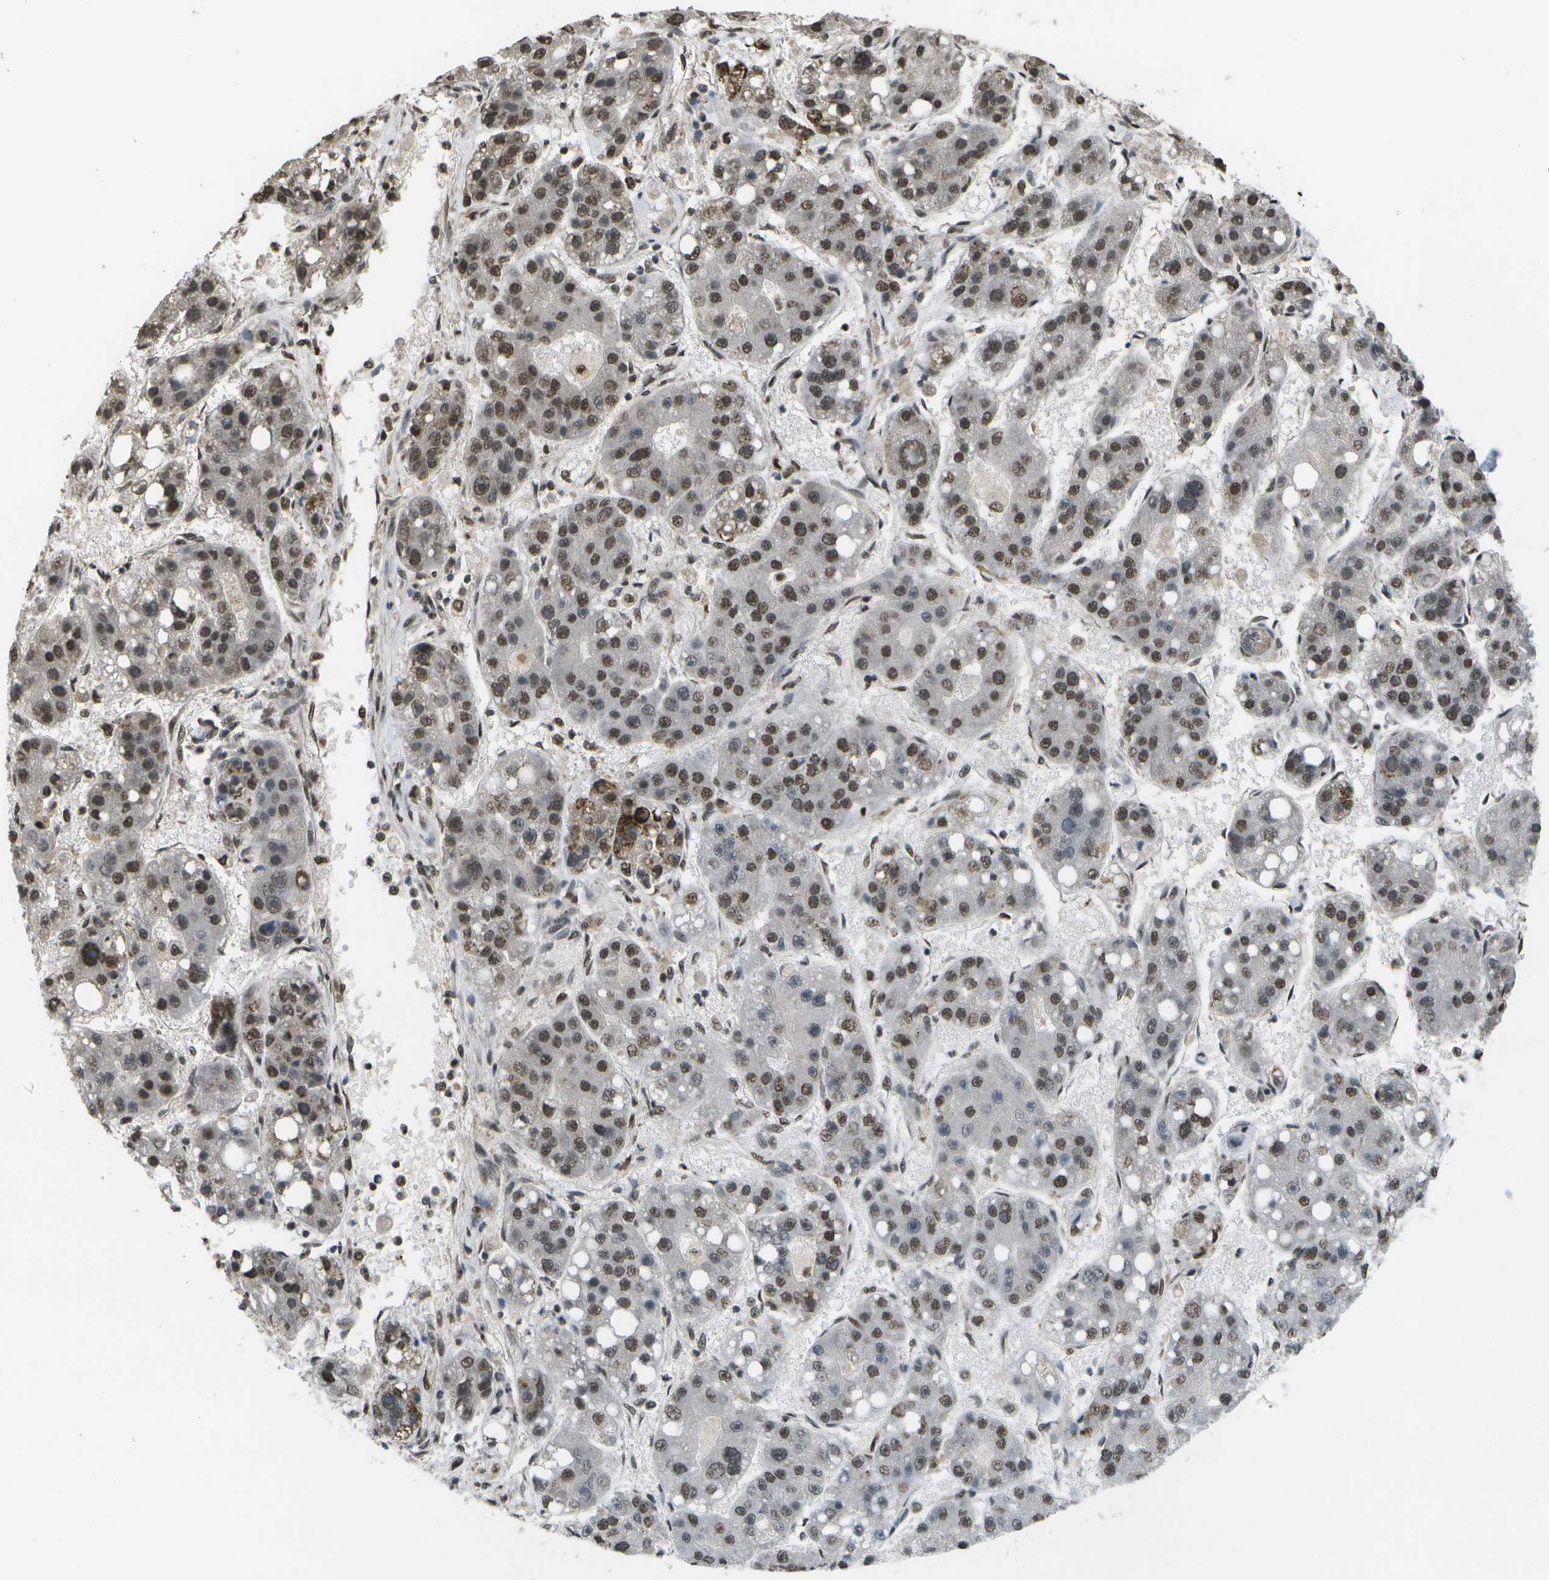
{"staining": {"intensity": "moderate", "quantity": "25%-75%", "location": "nuclear"}, "tissue": "liver cancer", "cell_type": "Tumor cells", "image_type": "cancer", "snomed": [{"axis": "morphology", "description": "Carcinoma, Hepatocellular, NOS"}, {"axis": "topography", "description": "Liver"}], "caption": "Brown immunohistochemical staining in human hepatocellular carcinoma (liver) exhibits moderate nuclear staining in about 25%-75% of tumor cells.", "gene": "SPEN", "patient": {"sex": "female", "age": 61}}